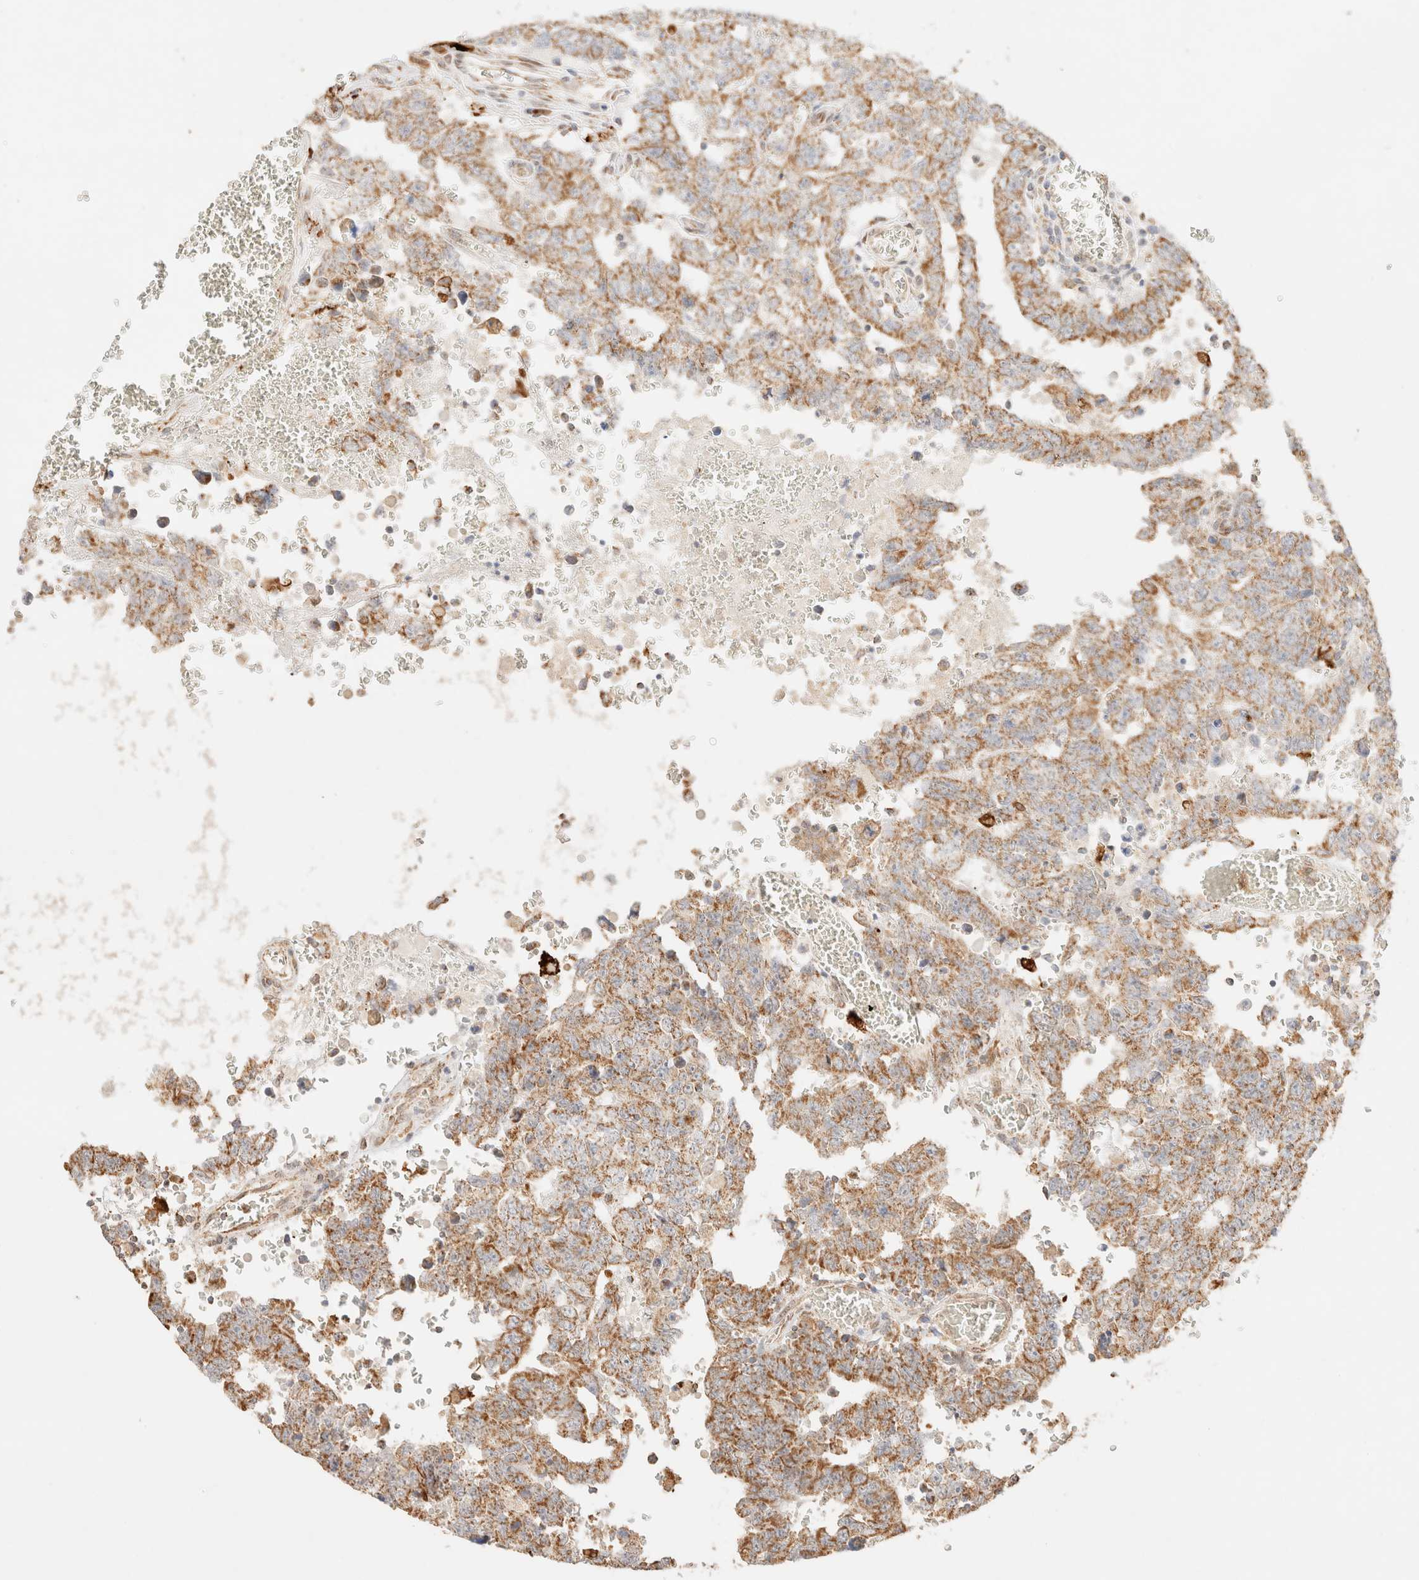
{"staining": {"intensity": "moderate", "quantity": ">75%", "location": "cytoplasmic/membranous"}, "tissue": "testis cancer", "cell_type": "Tumor cells", "image_type": "cancer", "snomed": [{"axis": "morphology", "description": "Carcinoma, Embryonal, NOS"}, {"axis": "topography", "description": "Testis"}], "caption": "Immunohistochemistry (IHC) histopathology image of testis cancer (embryonal carcinoma) stained for a protein (brown), which reveals medium levels of moderate cytoplasmic/membranous positivity in approximately >75% of tumor cells.", "gene": "TACO1", "patient": {"sex": "male", "age": 26}}